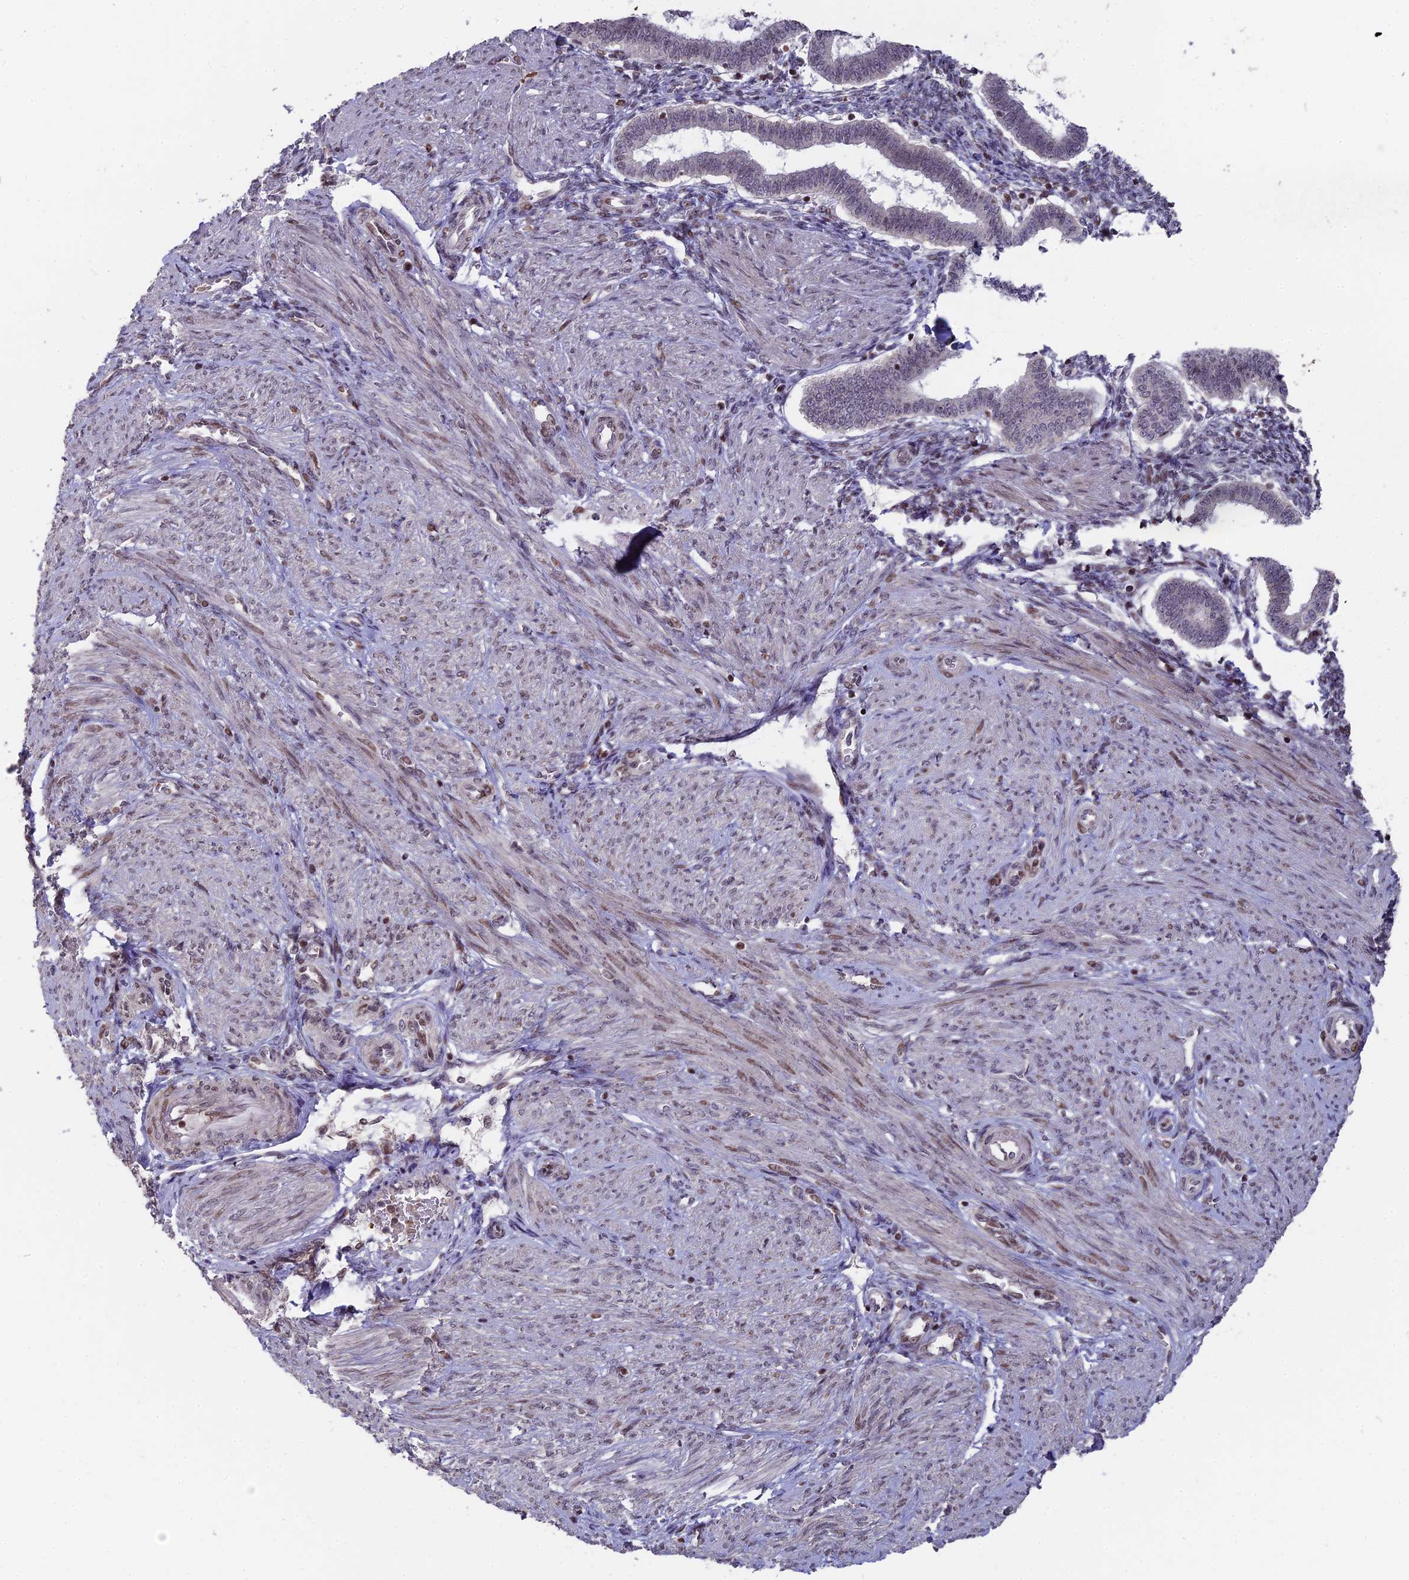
{"staining": {"intensity": "negative", "quantity": "none", "location": "none"}, "tissue": "endometrium", "cell_type": "Cells in endometrial stroma", "image_type": "normal", "snomed": [{"axis": "morphology", "description": "Normal tissue, NOS"}, {"axis": "topography", "description": "Endometrium"}], "caption": "An immunohistochemistry micrograph of normal endometrium is shown. There is no staining in cells in endometrial stroma of endometrium.", "gene": "NR1H3", "patient": {"sex": "female", "age": 24}}